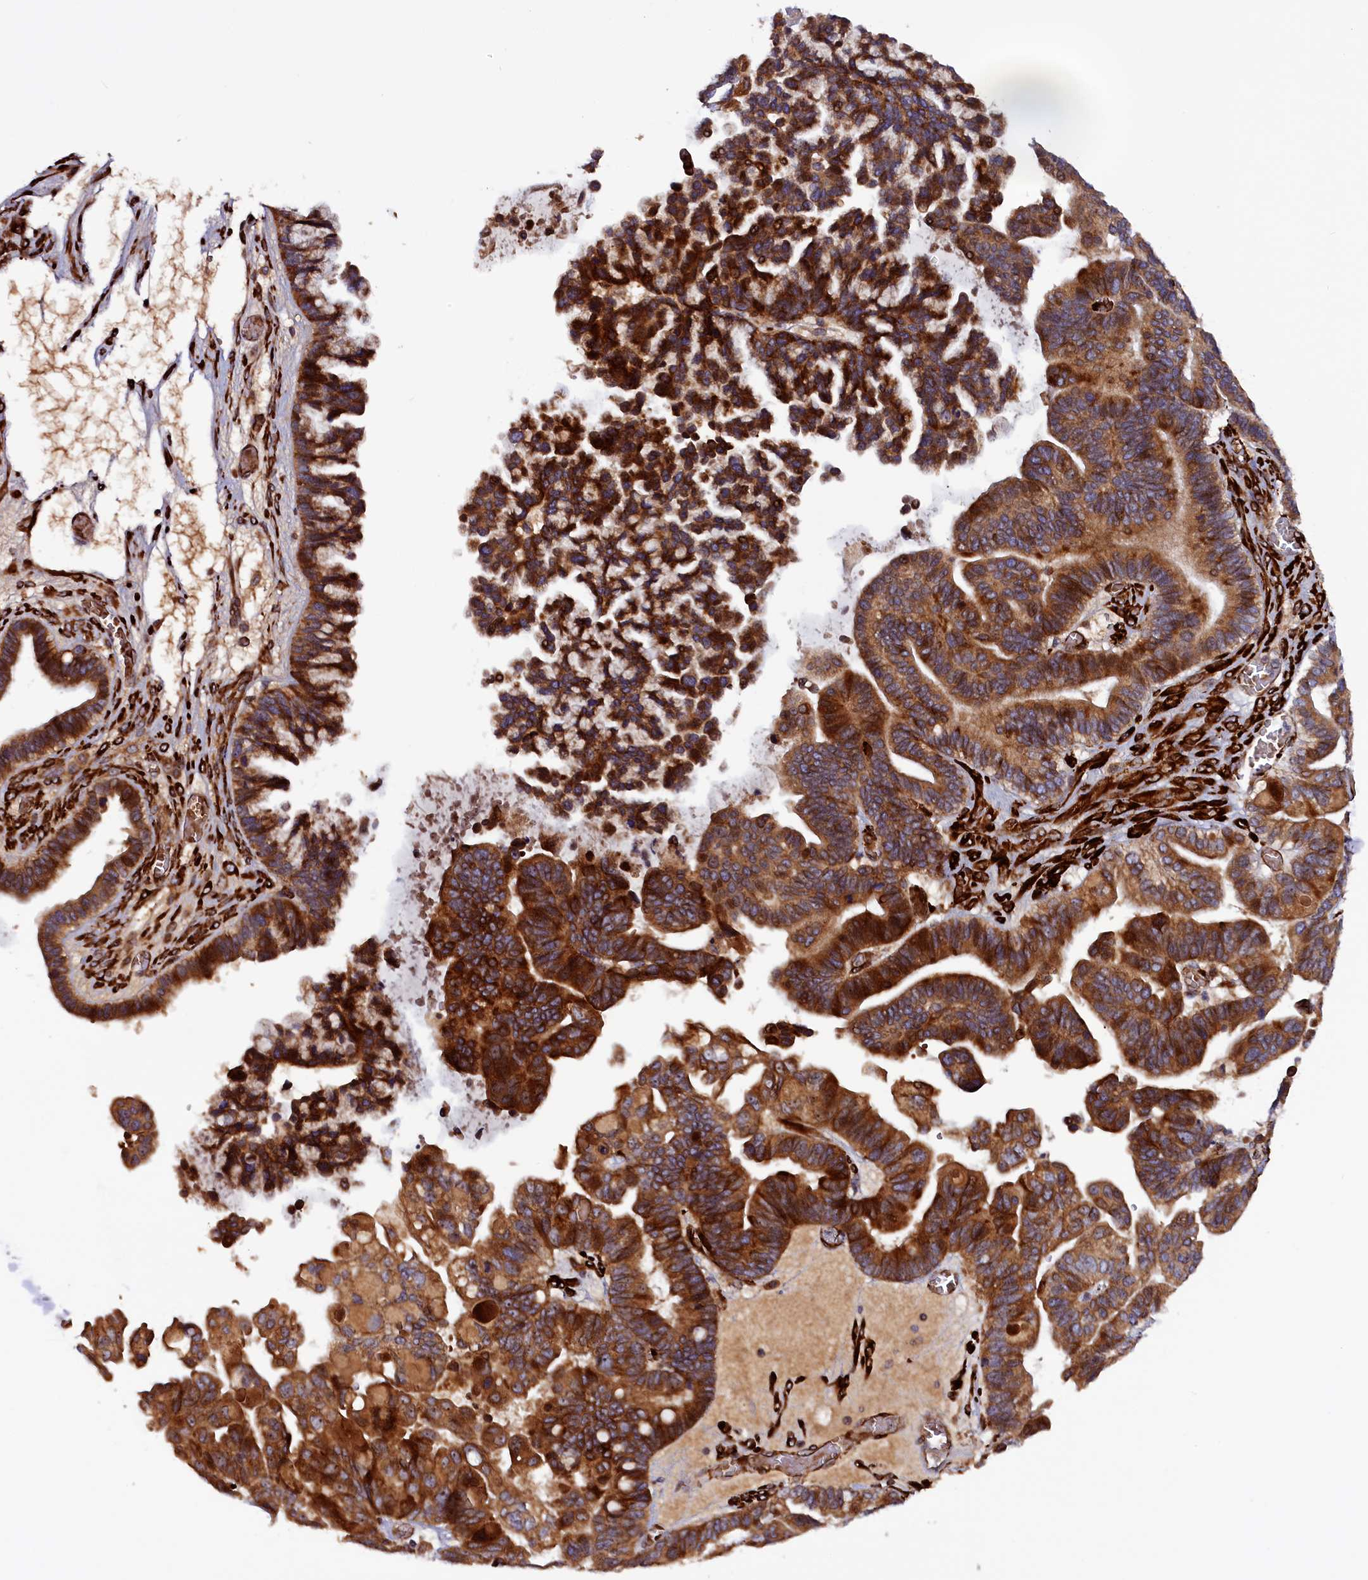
{"staining": {"intensity": "strong", "quantity": ">75%", "location": "cytoplasmic/membranous"}, "tissue": "ovarian cancer", "cell_type": "Tumor cells", "image_type": "cancer", "snomed": [{"axis": "morphology", "description": "Cystadenocarcinoma, serous, NOS"}, {"axis": "topography", "description": "Ovary"}], "caption": "Immunohistochemistry image of human ovarian cancer (serous cystadenocarcinoma) stained for a protein (brown), which demonstrates high levels of strong cytoplasmic/membranous positivity in approximately >75% of tumor cells.", "gene": "ARRDC4", "patient": {"sex": "female", "age": 56}}